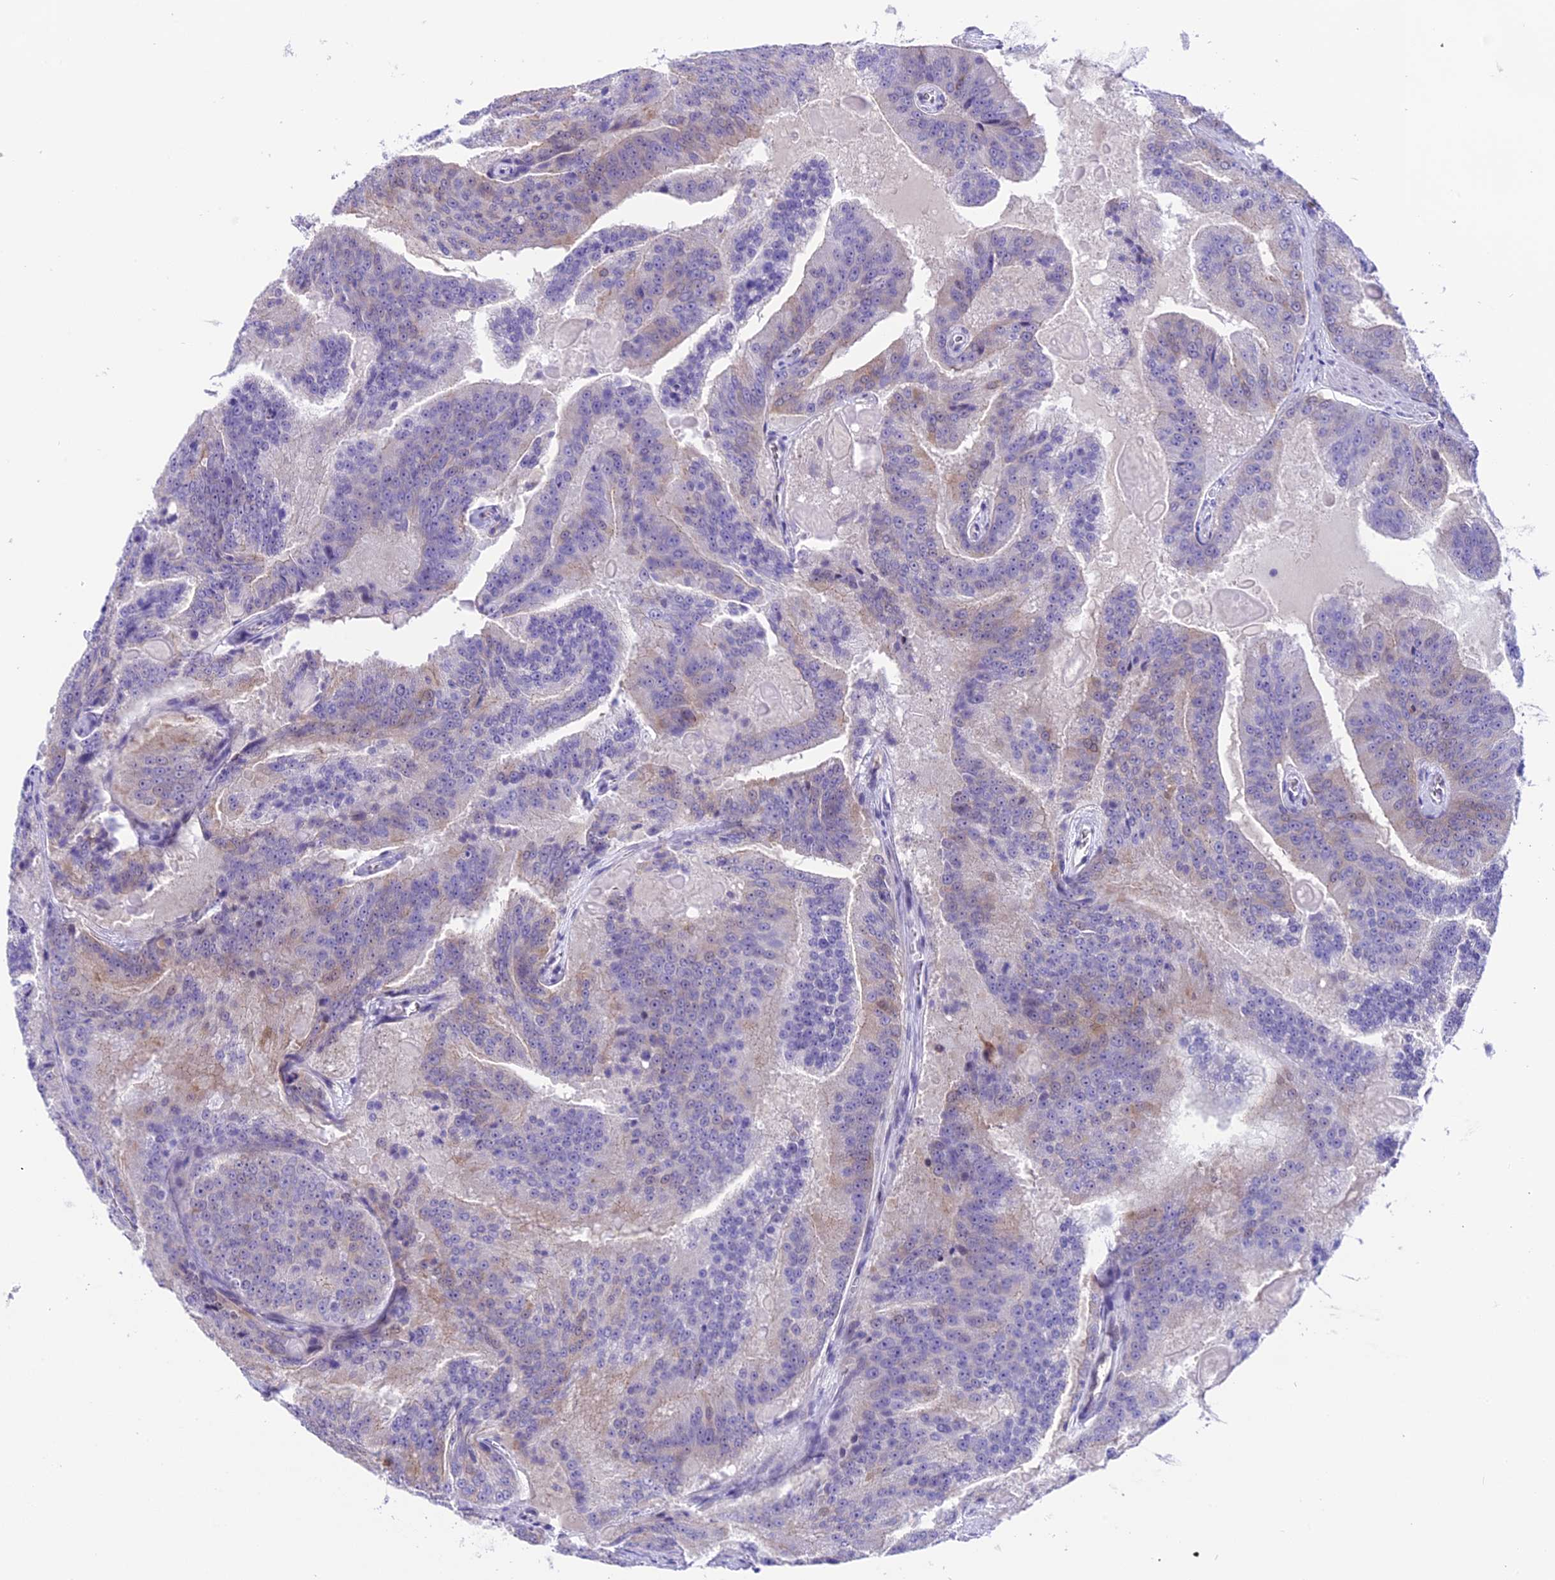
{"staining": {"intensity": "negative", "quantity": "none", "location": "none"}, "tissue": "prostate cancer", "cell_type": "Tumor cells", "image_type": "cancer", "snomed": [{"axis": "morphology", "description": "Adenocarcinoma, High grade"}, {"axis": "topography", "description": "Prostate"}], "caption": "Protein analysis of high-grade adenocarcinoma (prostate) demonstrates no significant positivity in tumor cells.", "gene": "PRR15", "patient": {"sex": "male", "age": 61}}